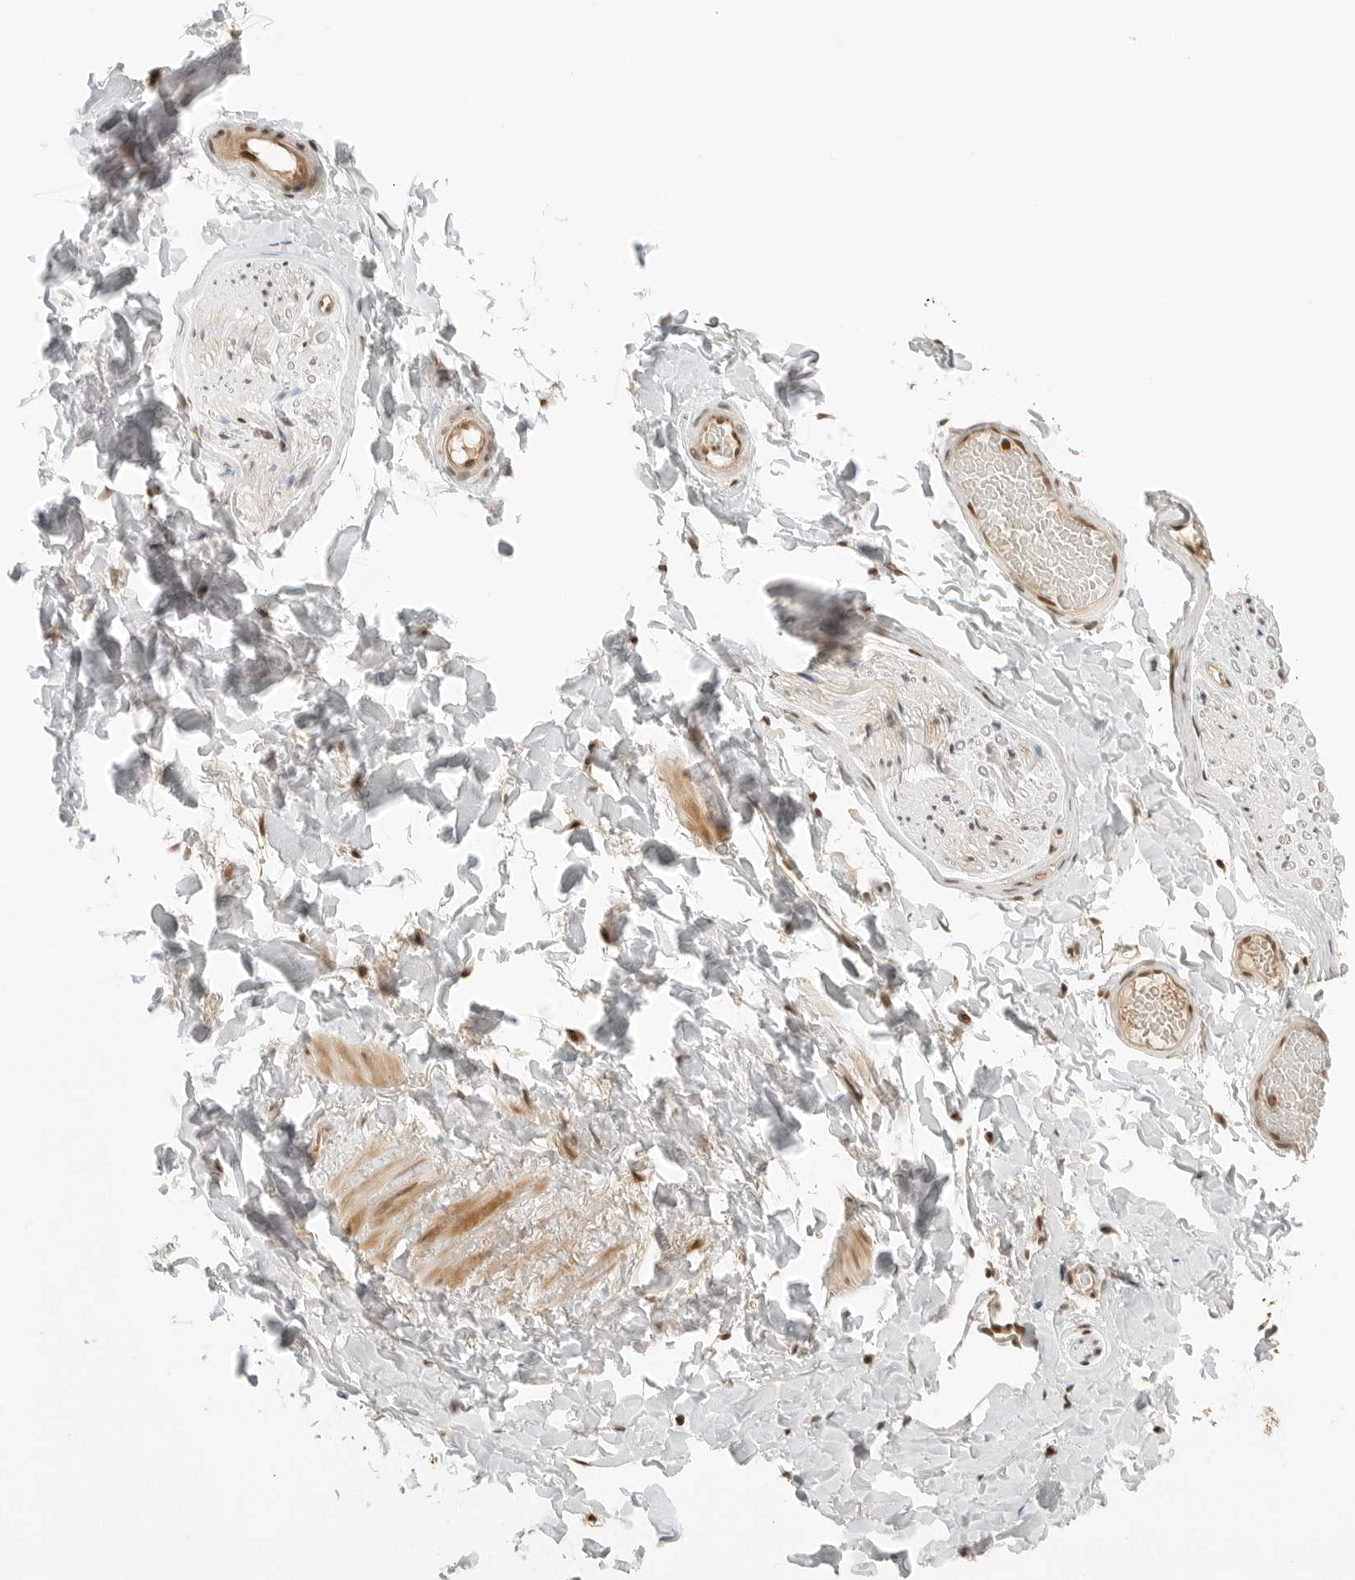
{"staining": {"intensity": "moderate", "quantity": ">75%", "location": "nuclear"}, "tissue": "adipose tissue", "cell_type": "Adipocytes", "image_type": "normal", "snomed": [{"axis": "morphology", "description": "Normal tissue, NOS"}, {"axis": "topography", "description": "Adipose tissue"}, {"axis": "topography", "description": "Vascular tissue"}, {"axis": "topography", "description": "Peripheral nerve tissue"}], "caption": "Immunohistochemistry (IHC) photomicrograph of benign human adipose tissue stained for a protein (brown), which shows medium levels of moderate nuclear staining in approximately >75% of adipocytes.", "gene": "CRTC2", "patient": {"sex": "male", "age": 25}}